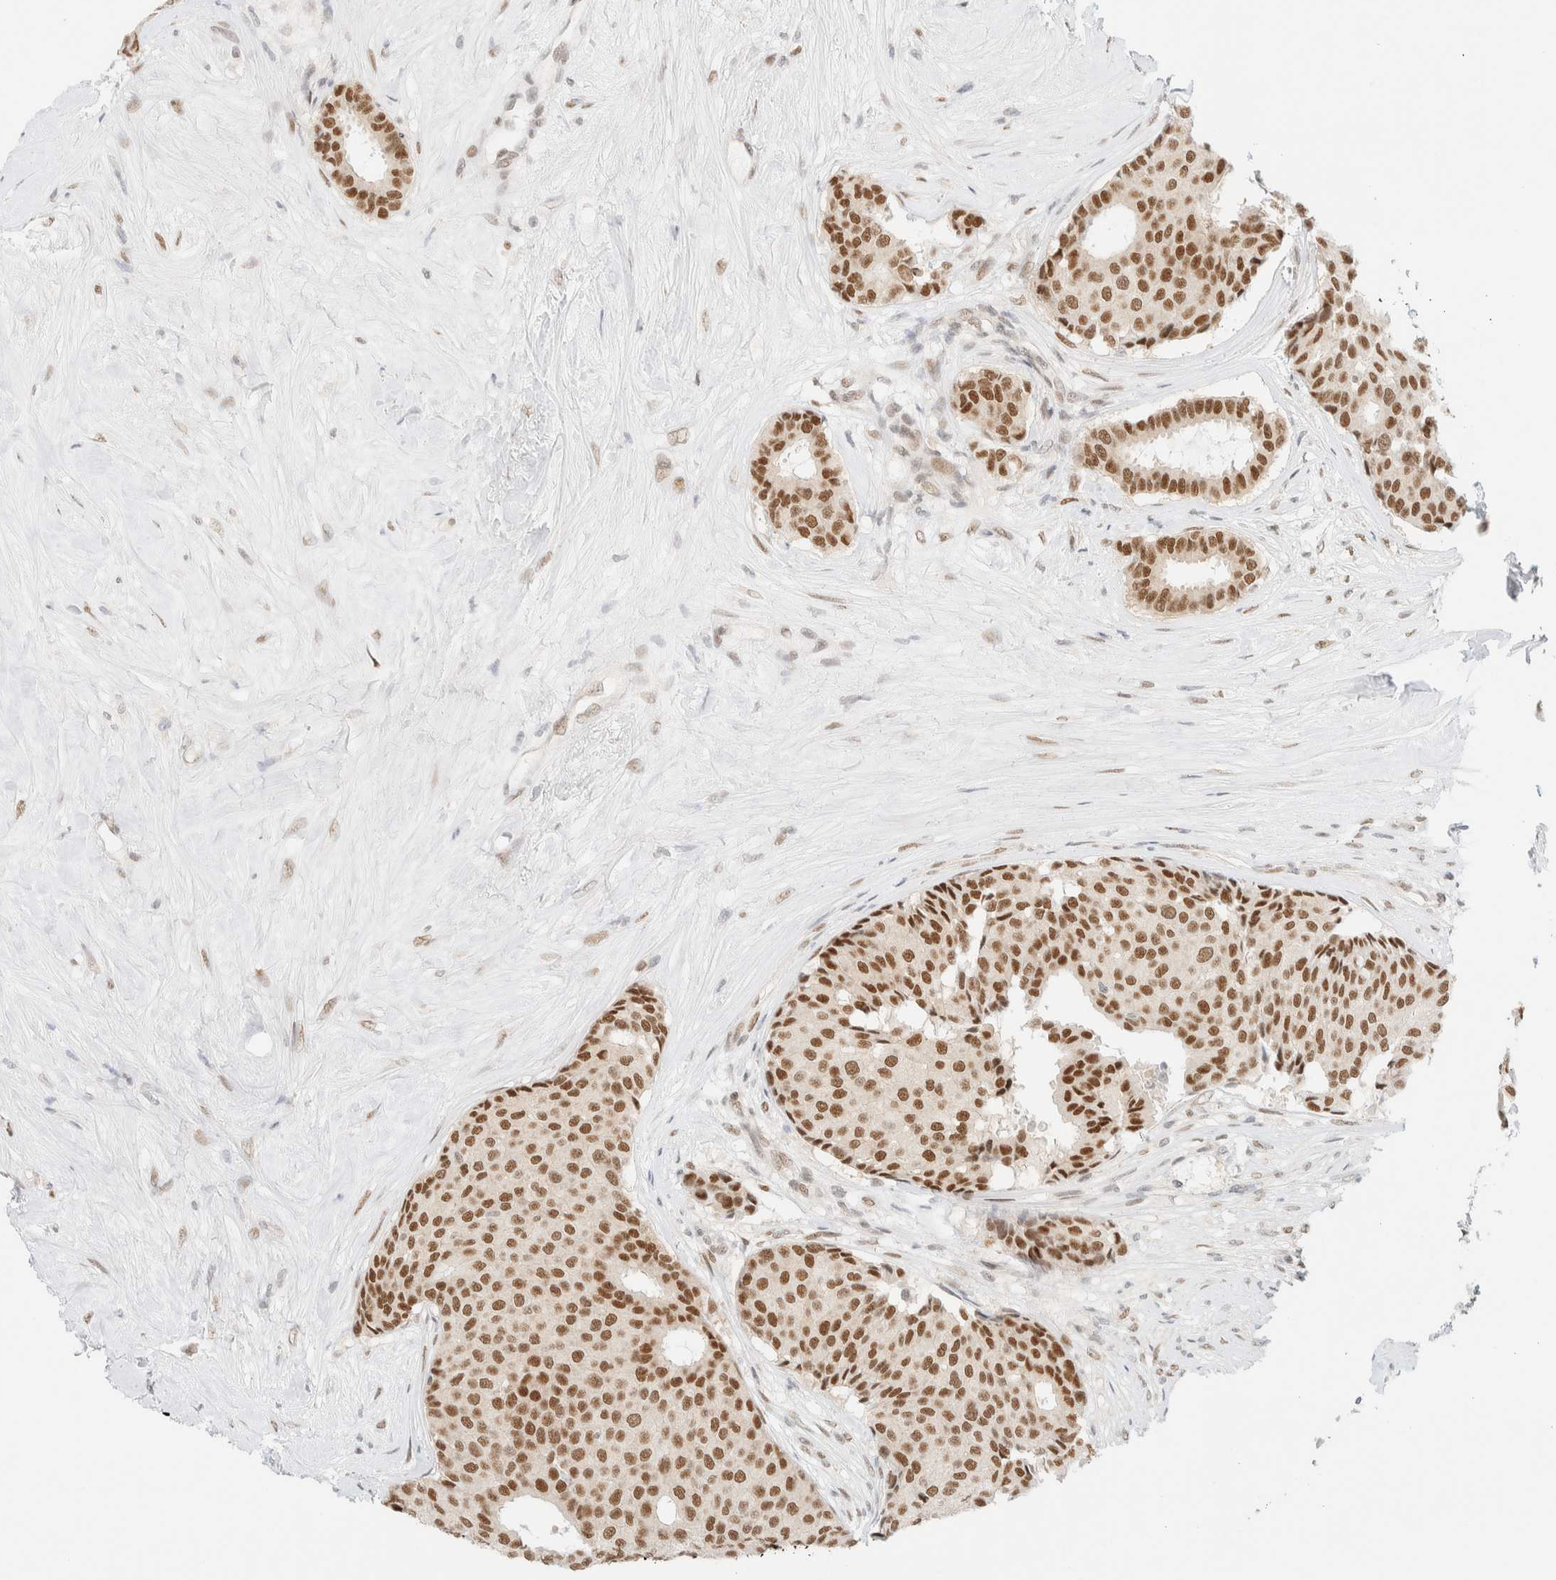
{"staining": {"intensity": "strong", "quantity": ">75%", "location": "nuclear"}, "tissue": "breast cancer", "cell_type": "Tumor cells", "image_type": "cancer", "snomed": [{"axis": "morphology", "description": "Duct carcinoma"}, {"axis": "topography", "description": "Breast"}], "caption": "Breast cancer stained with a protein marker displays strong staining in tumor cells.", "gene": "PYGO2", "patient": {"sex": "female", "age": 75}}